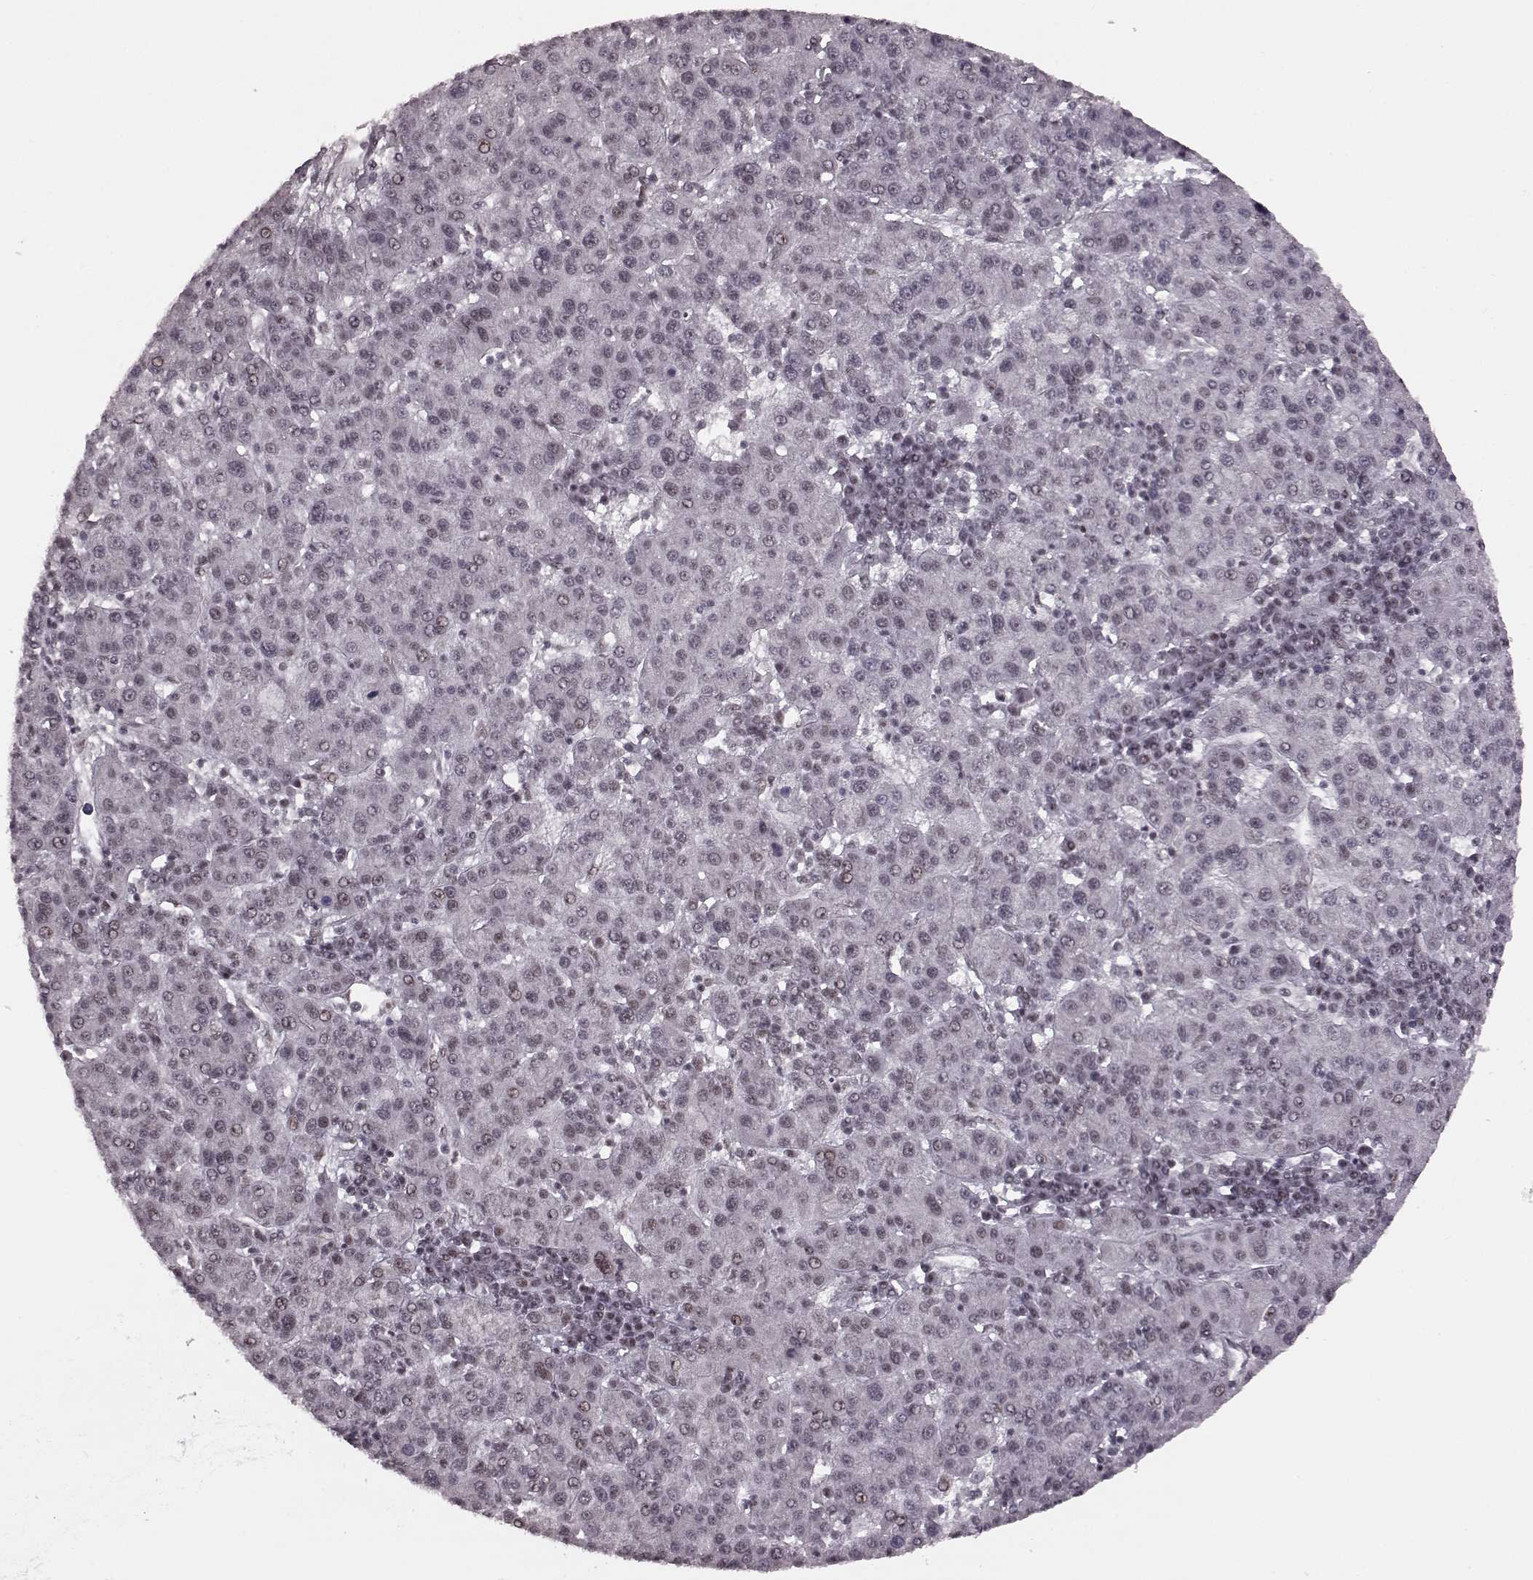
{"staining": {"intensity": "weak", "quantity": "25%-75%", "location": "nuclear"}, "tissue": "liver cancer", "cell_type": "Tumor cells", "image_type": "cancer", "snomed": [{"axis": "morphology", "description": "Carcinoma, Hepatocellular, NOS"}, {"axis": "topography", "description": "Liver"}], "caption": "Liver hepatocellular carcinoma stained with DAB immunohistochemistry reveals low levels of weak nuclear expression in about 25%-75% of tumor cells.", "gene": "NR2C1", "patient": {"sex": "female", "age": 60}}